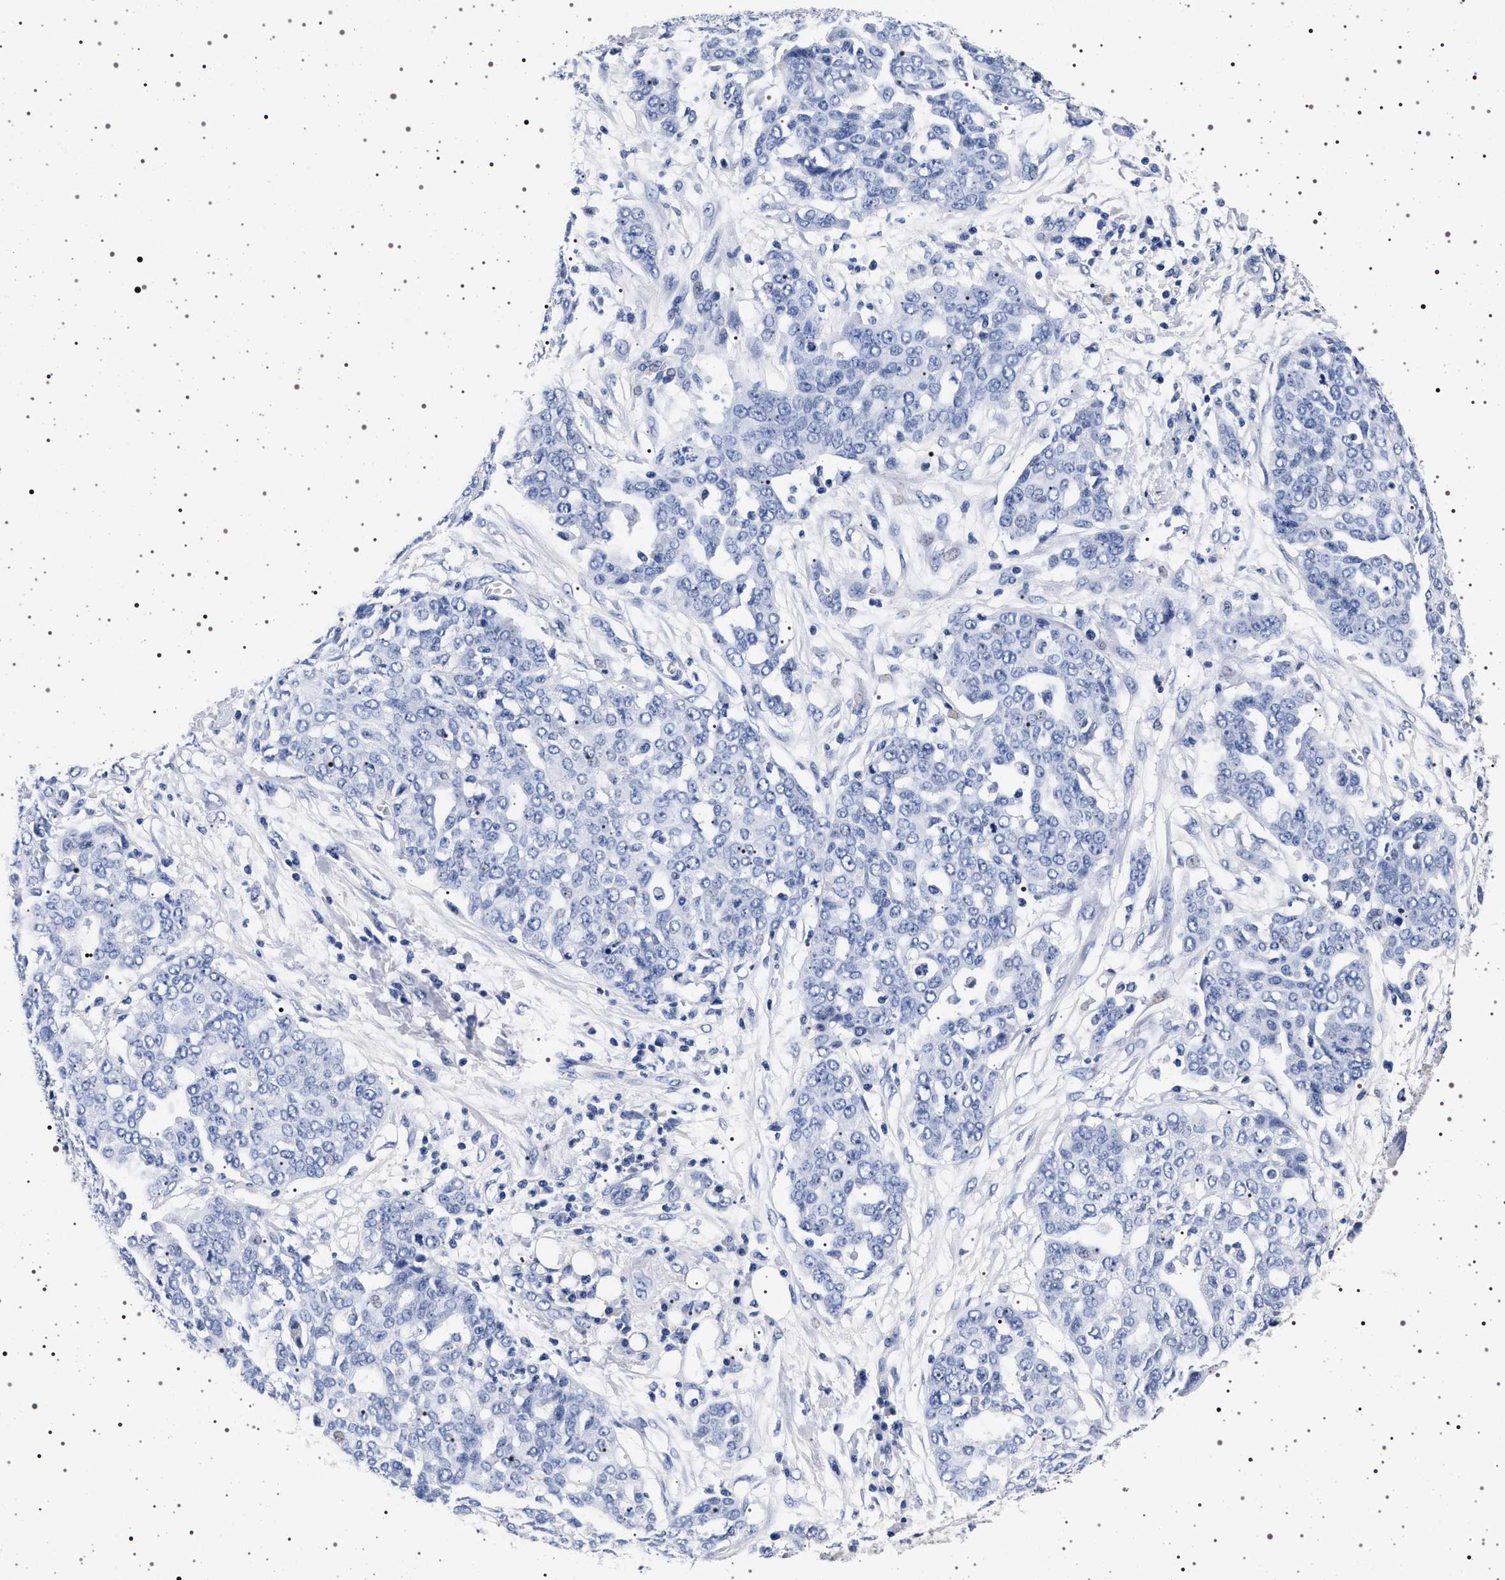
{"staining": {"intensity": "negative", "quantity": "none", "location": "none"}, "tissue": "ovarian cancer", "cell_type": "Tumor cells", "image_type": "cancer", "snomed": [{"axis": "morphology", "description": "Cystadenocarcinoma, serous, NOS"}, {"axis": "topography", "description": "Soft tissue"}, {"axis": "topography", "description": "Ovary"}], "caption": "This is an immunohistochemistry image of ovarian cancer (serous cystadenocarcinoma). There is no expression in tumor cells.", "gene": "MAPK10", "patient": {"sex": "female", "age": 57}}